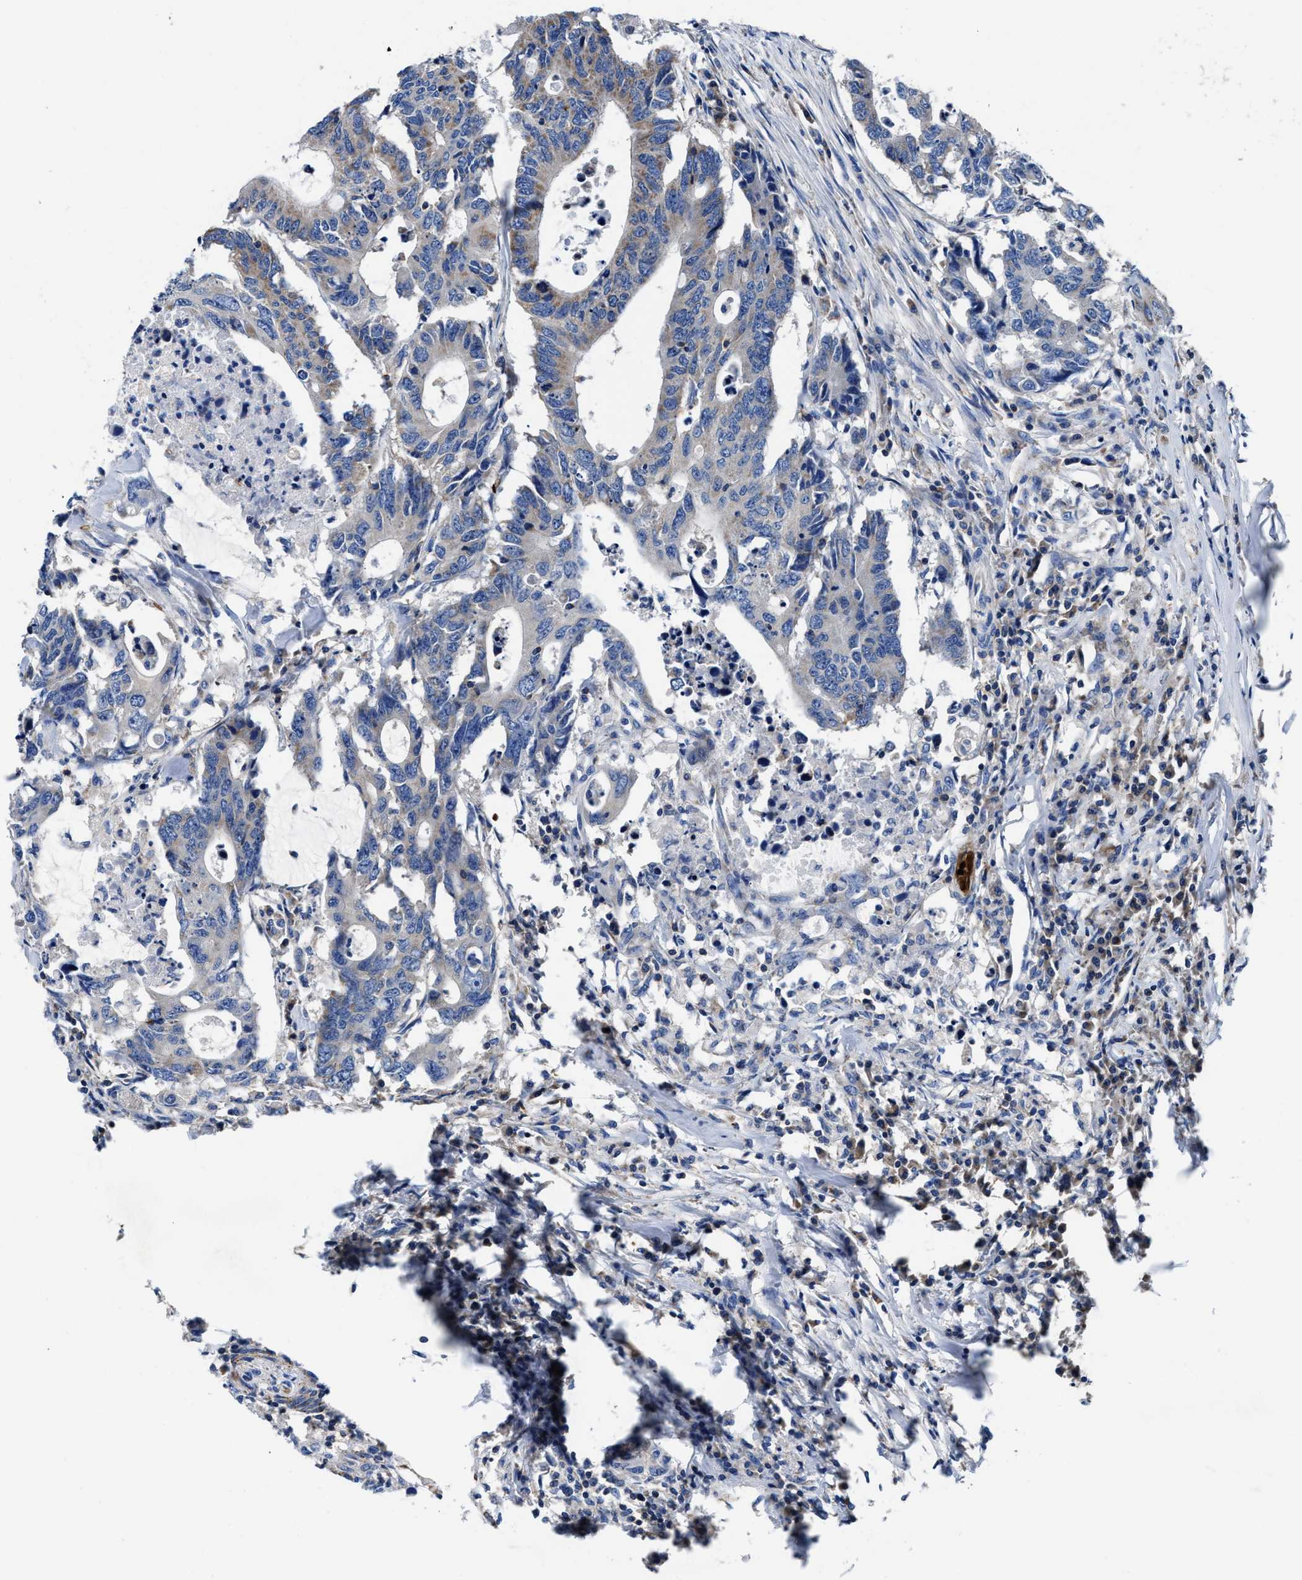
{"staining": {"intensity": "negative", "quantity": "none", "location": "none"}, "tissue": "colorectal cancer", "cell_type": "Tumor cells", "image_type": "cancer", "snomed": [{"axis": "morphology", "description": "Adenocarcinoma, NOS"}, {"axis": "topography", "description": "Colon"}], "caption": "This image is of adenocarcinoma (colorectal) stained with immunohistochemistry to label a protein in brown with the nuclei are counter-stained blue. There is no staining in tumor cells.", "gene": "PHLPP1", "patient": {"sex": "male", "age": 71}}